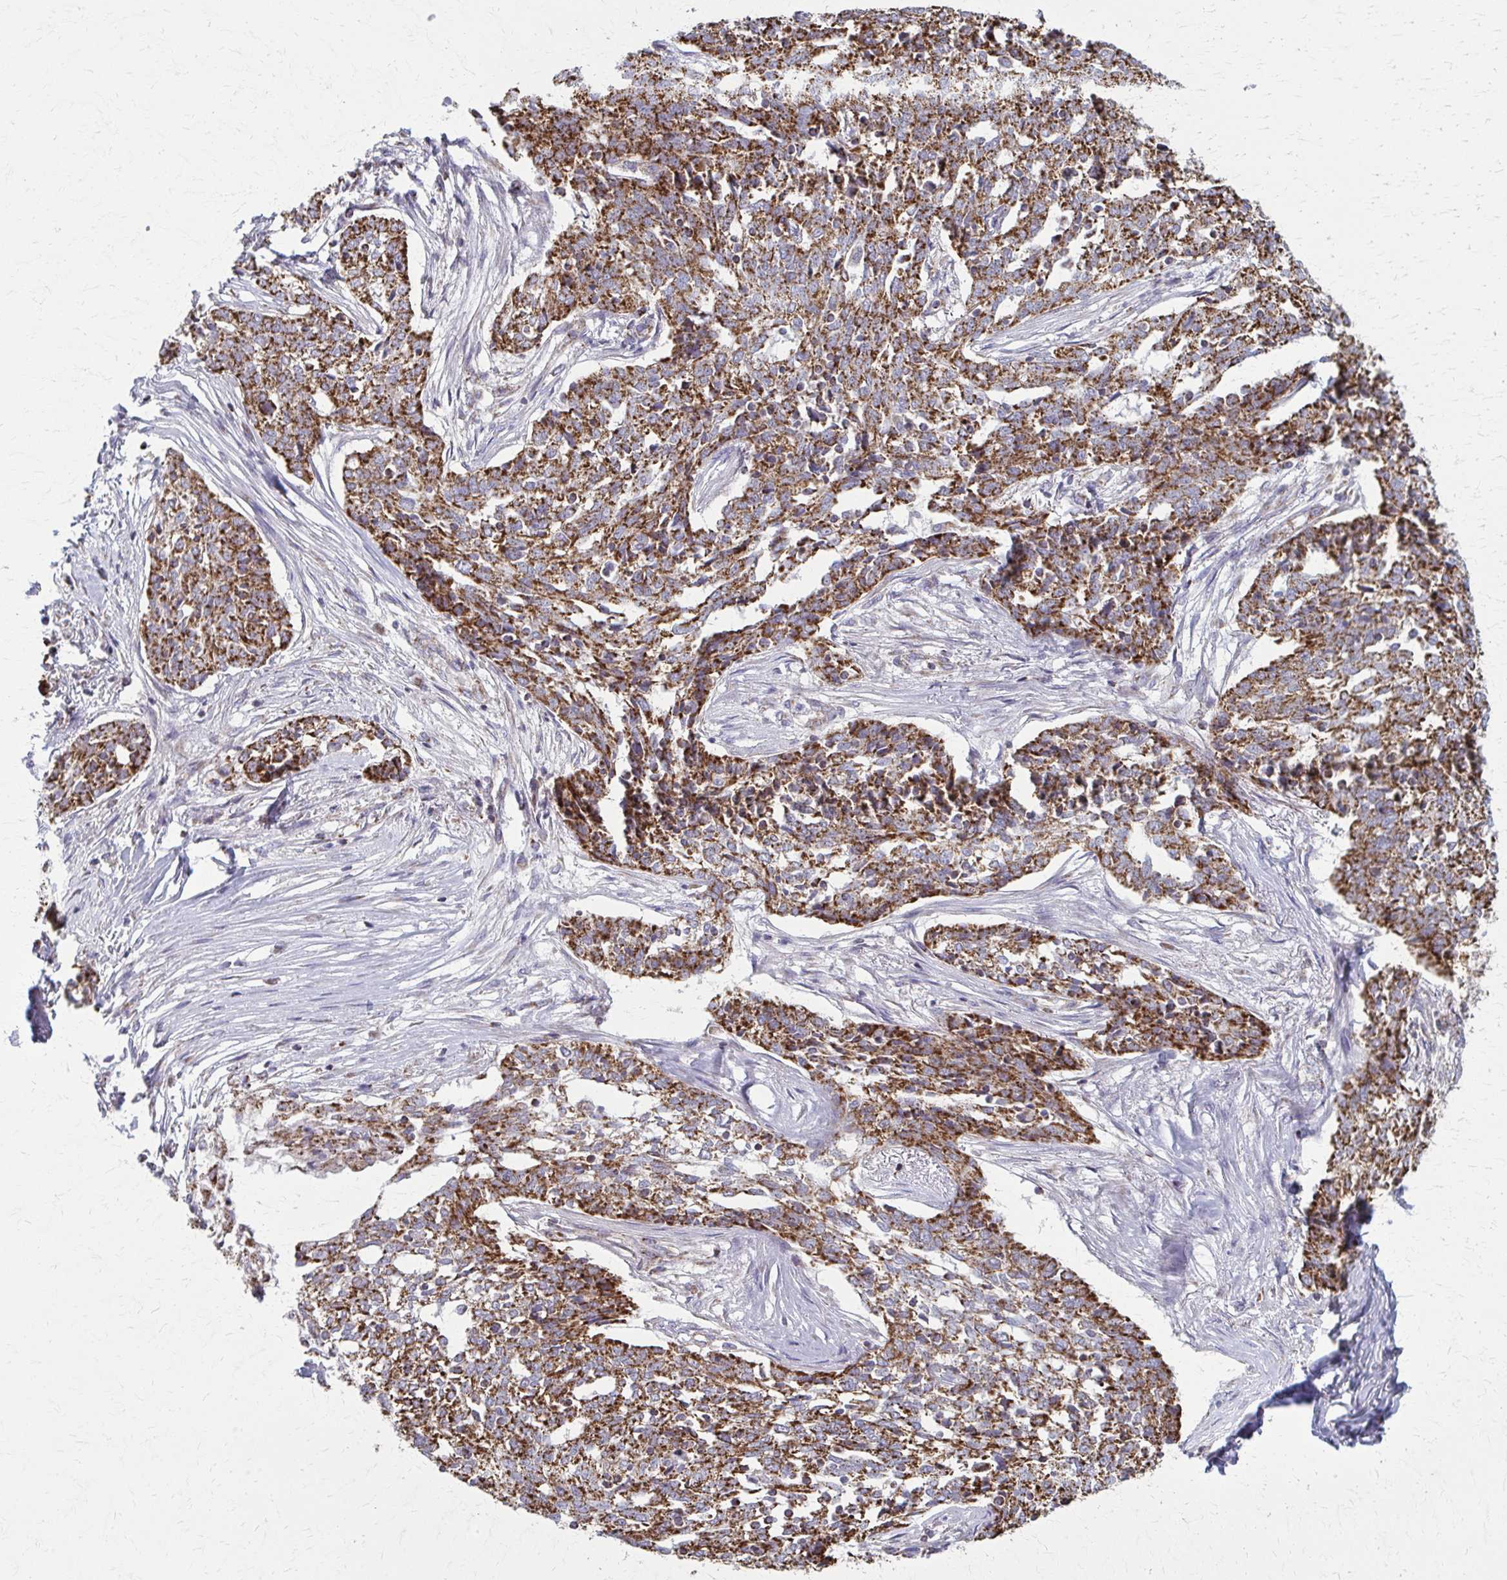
{"staining": {"intensity": "strong", "quantity": ">75%", "location": "cytoplasmic/membranous"}, "tissue": "ovarian cancer", "cell_type": "Tumor cells", "image_type": "cancer", "snomed": [{"axis": "morphology", "description": "Cystadenocarcinoma, serous, NOS"}, {"axis": "topography", "description": "Ovary"}], "caption": "Strong cytoplasmic/membranous positivity for a protein is identified in approximately >75% of tumor cells of ovarian serous cystadenocarcinoma using immunohistochemistry (IHC).", "gene": "TVP23A", "patient": {"sex": "female", "age": 67}}